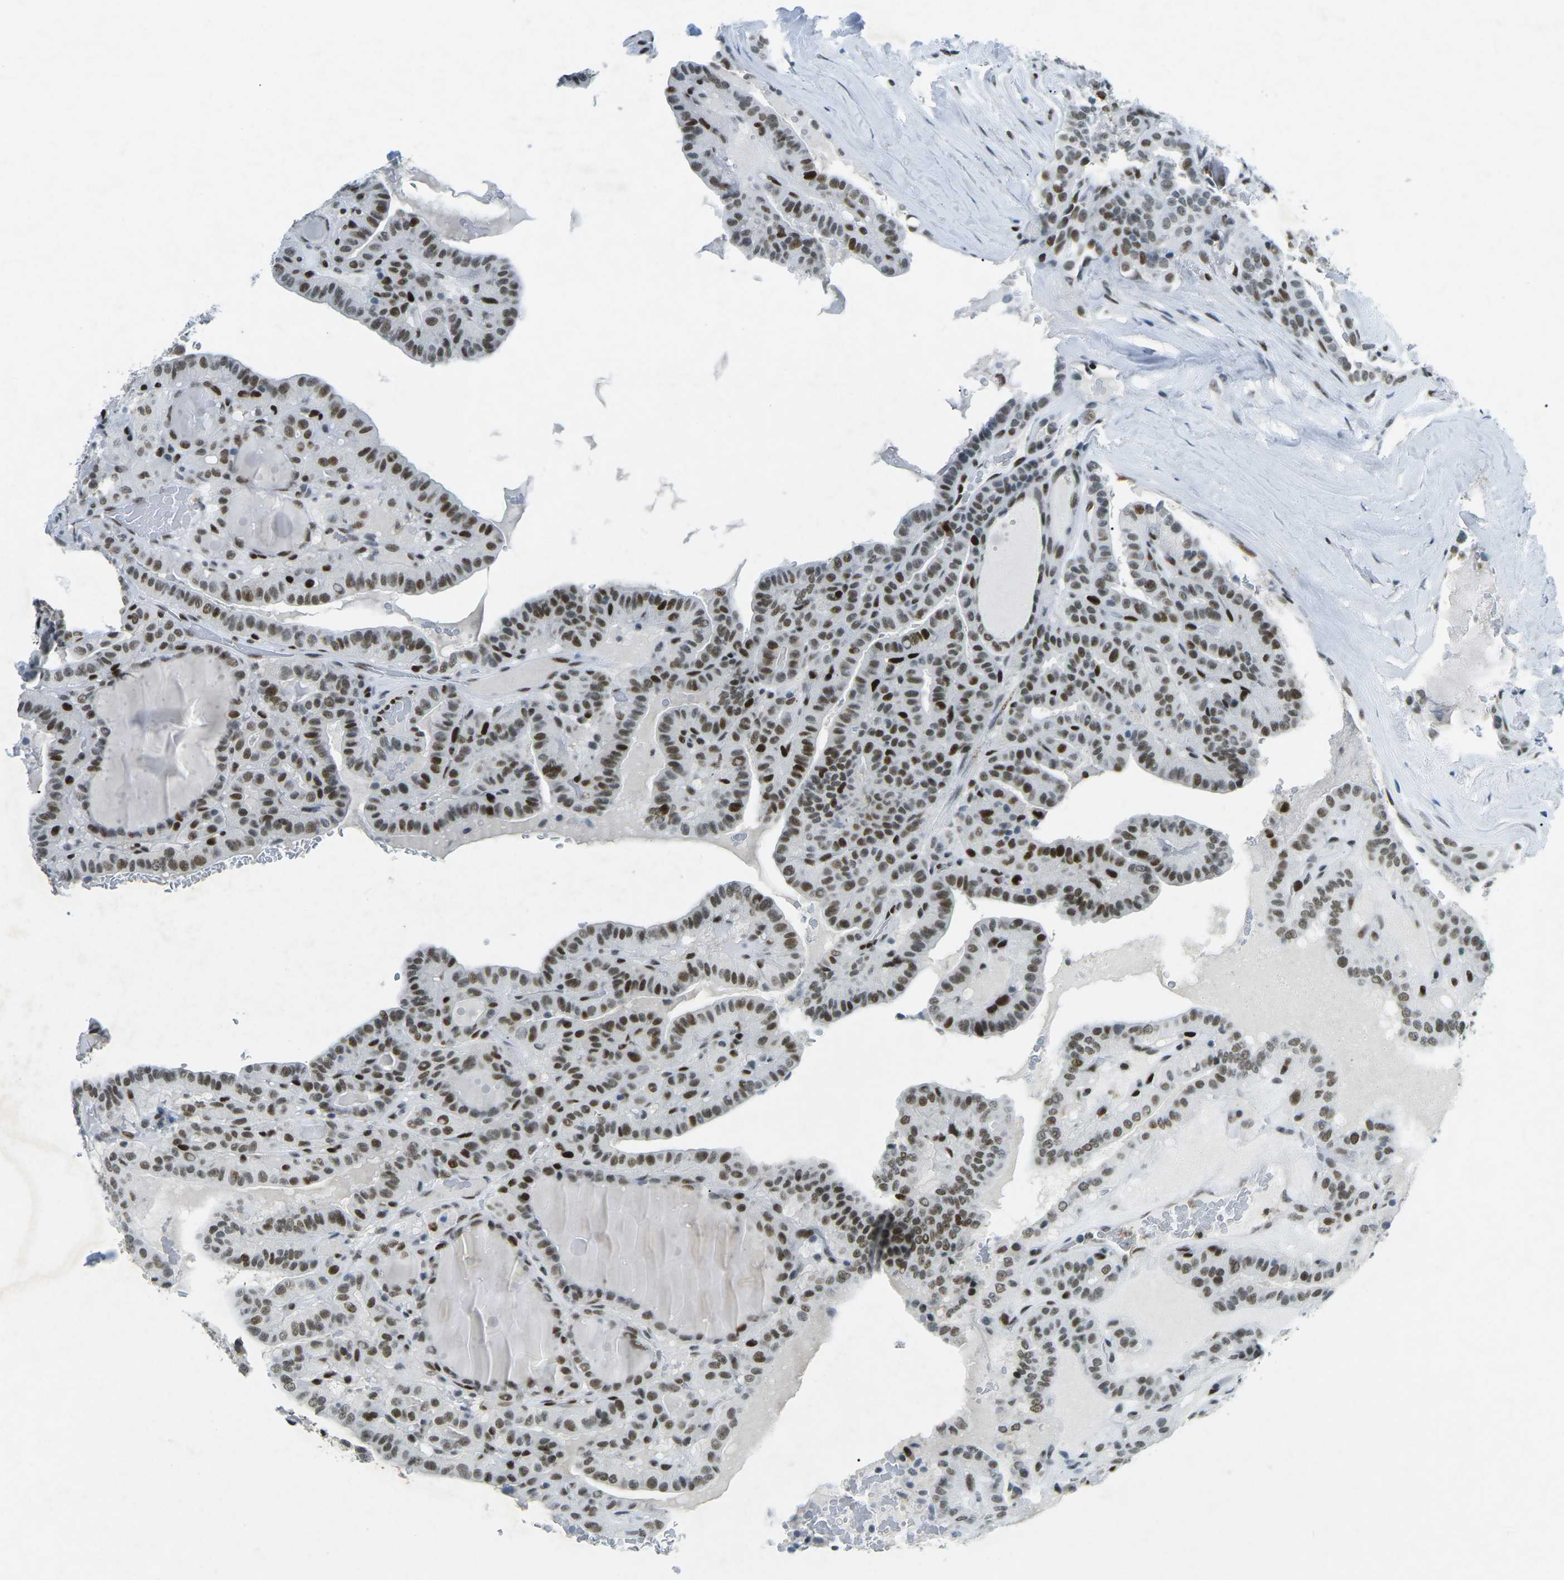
{"staining": {"intensity": "moderate", "quantity": ">75%", "location": "nuclear"}, "tissue": "thyroid cancer", "cell_type": "Tumor cells", "image_type": "cancer", "snomed": [{"axis": "morphology", "description": "Papillary adenocarcinoma, NOS"}, {"axis": "topography", "description": "Thyroid gland"}], "caption": "Immunohistochemistry histopathology image of neoplastic tissue: human thyroid cancer (papillary adenocarcinoma) stained using immunohistochemistry (IHC) reveals medium levels of moderate protein expression localized specifically in the nuclear of tumor cells, appearing as a nuclear brown color.", "gene": "RB1", "patient": {"sex": "male", "age": 77}}